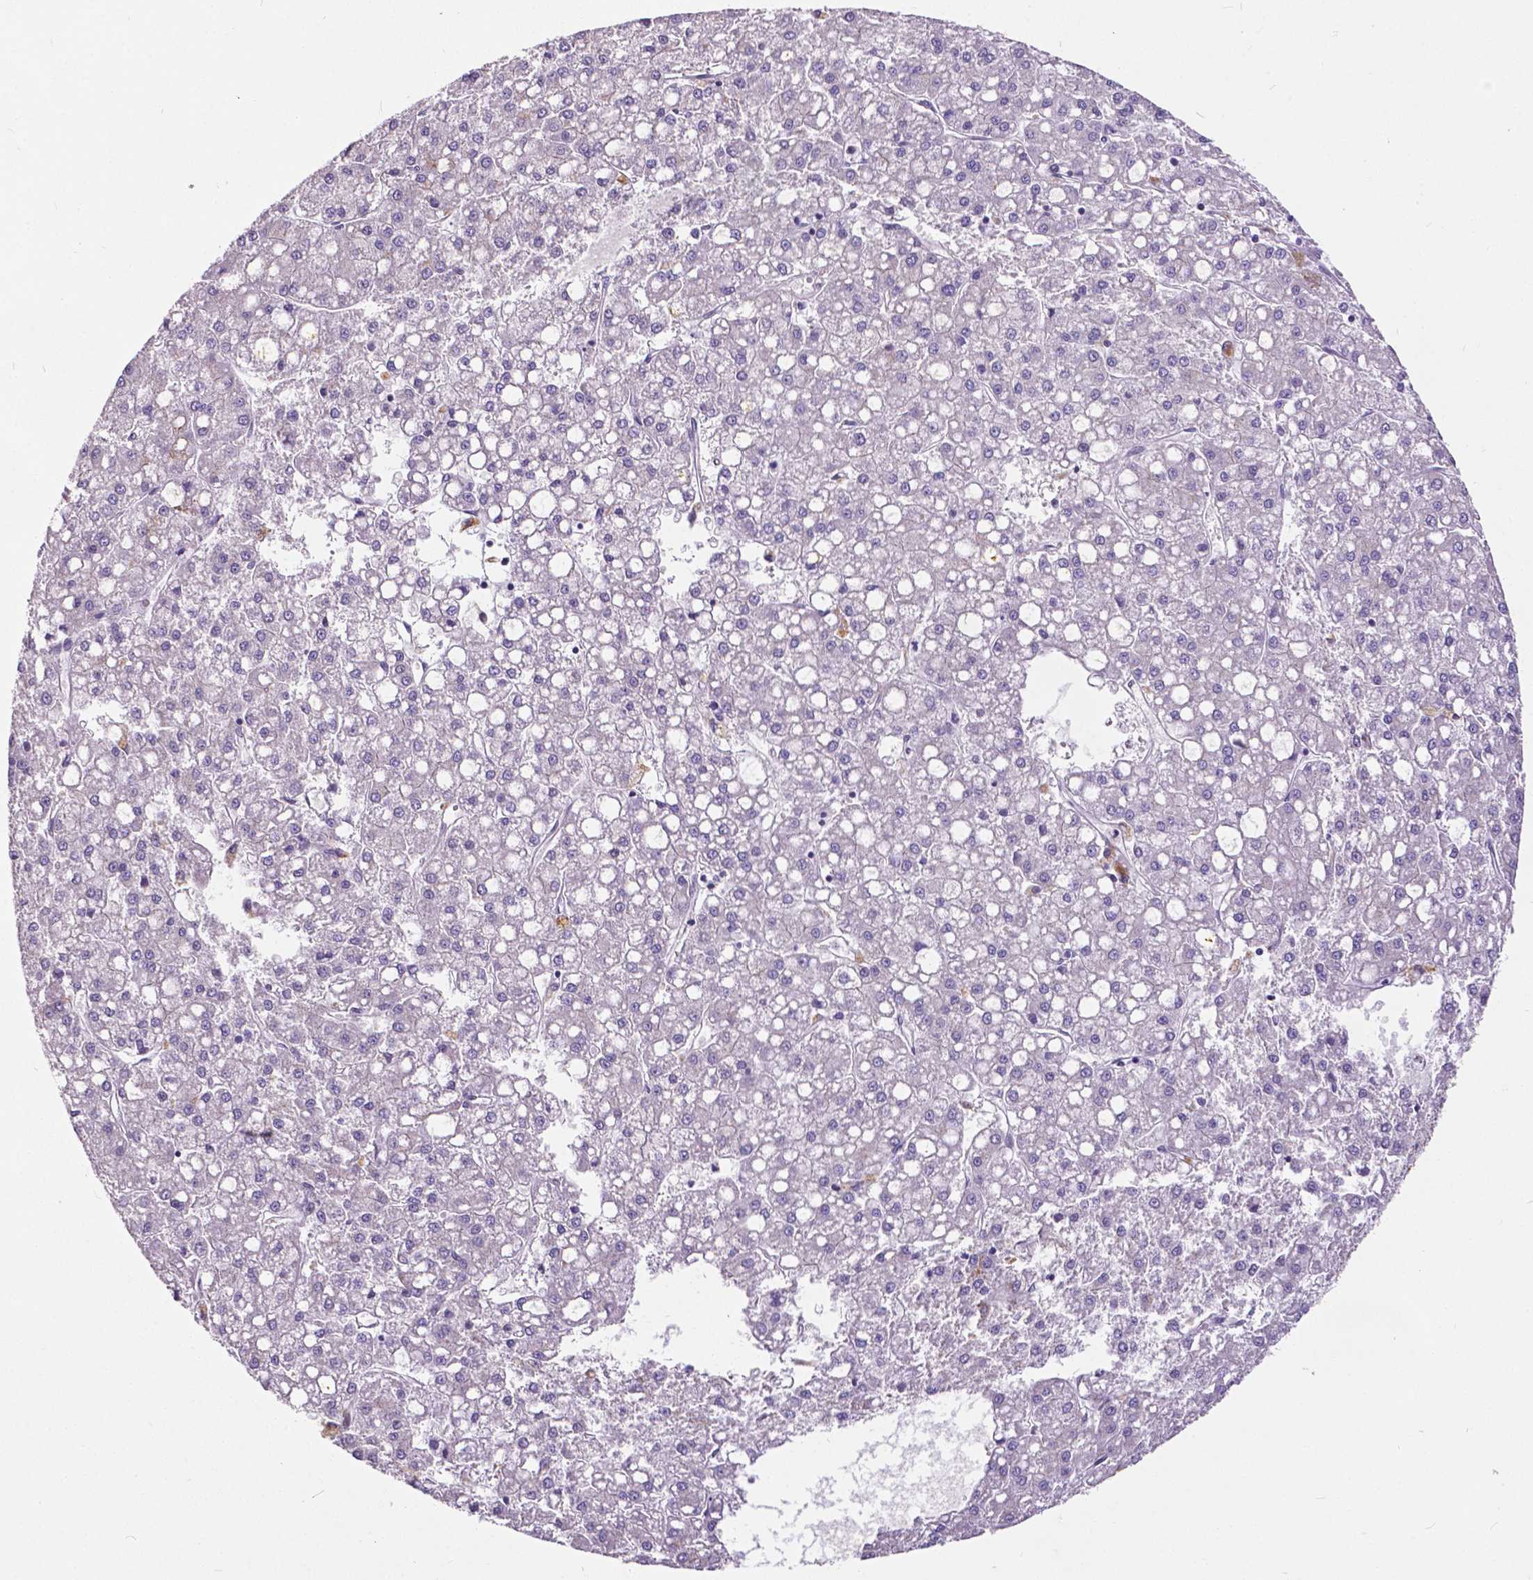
{"staining": {"intensity": "negative", "quantity": "none", "location": "none"}, "tissue": "liver cancer", "cell_type": "Tumor cells", "image_type": "cancer", "snomed": [{"axis": "morphology", "description": "Carcinoma, Hepatocellular, NOS"}, {"axis": "topography", "description": "Liver"}], "caption": "Immunohistochemistry (IHC) of human liver hepatocellular carcinoma shows no staining in tumor cells.", "gene": "ATRX", "patient": {"sex": "male", "age": 67}}